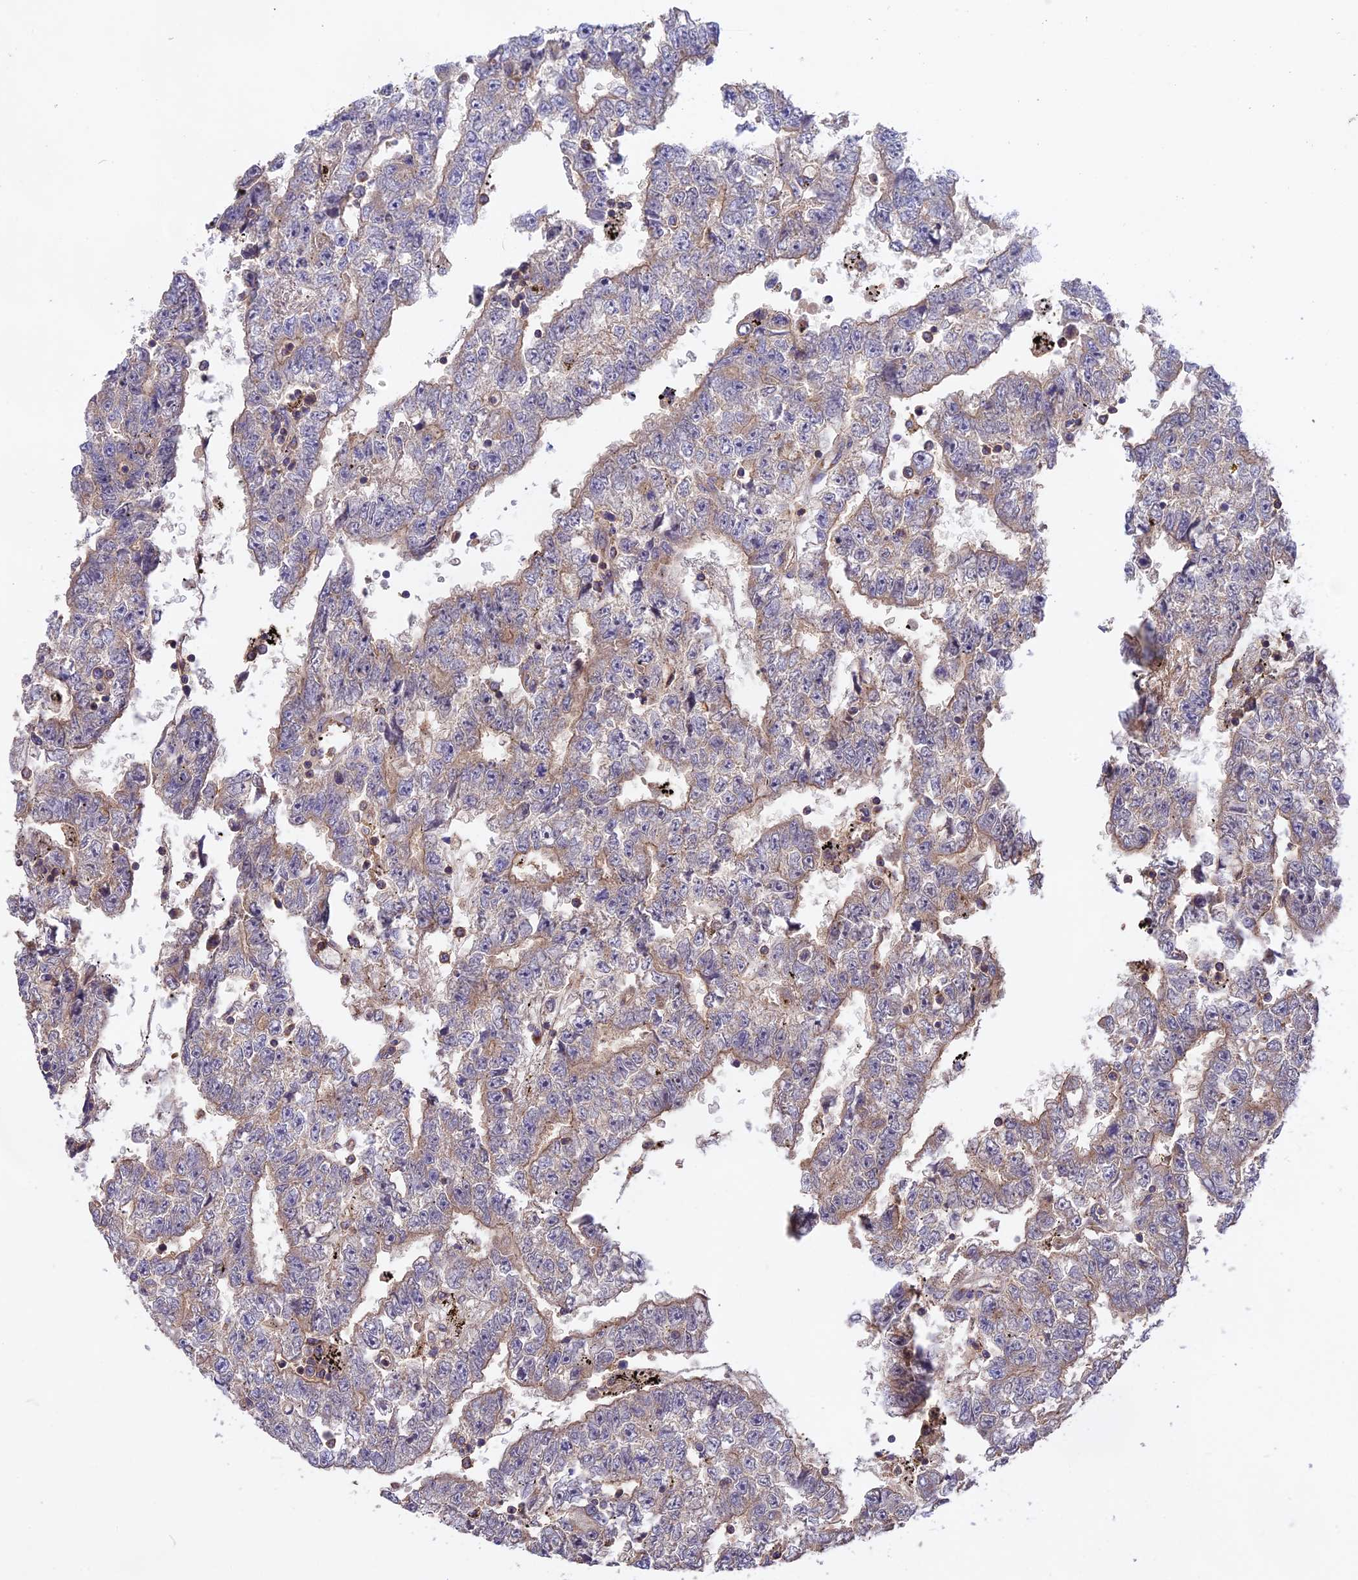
{"staining": {"intensity": "weak", "quantity": "25%-75%", "location": "cytoplasmic/membranous"}, "tissue": "testis cancer", "cell_type": "Tumor cells", "image_type": "cancer", "snomed": [{"axis": "morphology", "description": "Carcinoma, Embryonal, NOS"}, {"axis": "topography", "description": "Testis"}], "caption": "Testis embryonal carcinoma stained with DAB (3,3'-diaminobenzidine) immunohistochemistry (IHC) displays low levels of weak cytoplasmic/membranous staining in approximately 25%-75% of tumor cells.", "gene": "NUDT8", "patient": {"sex": "male", "age": 25}}